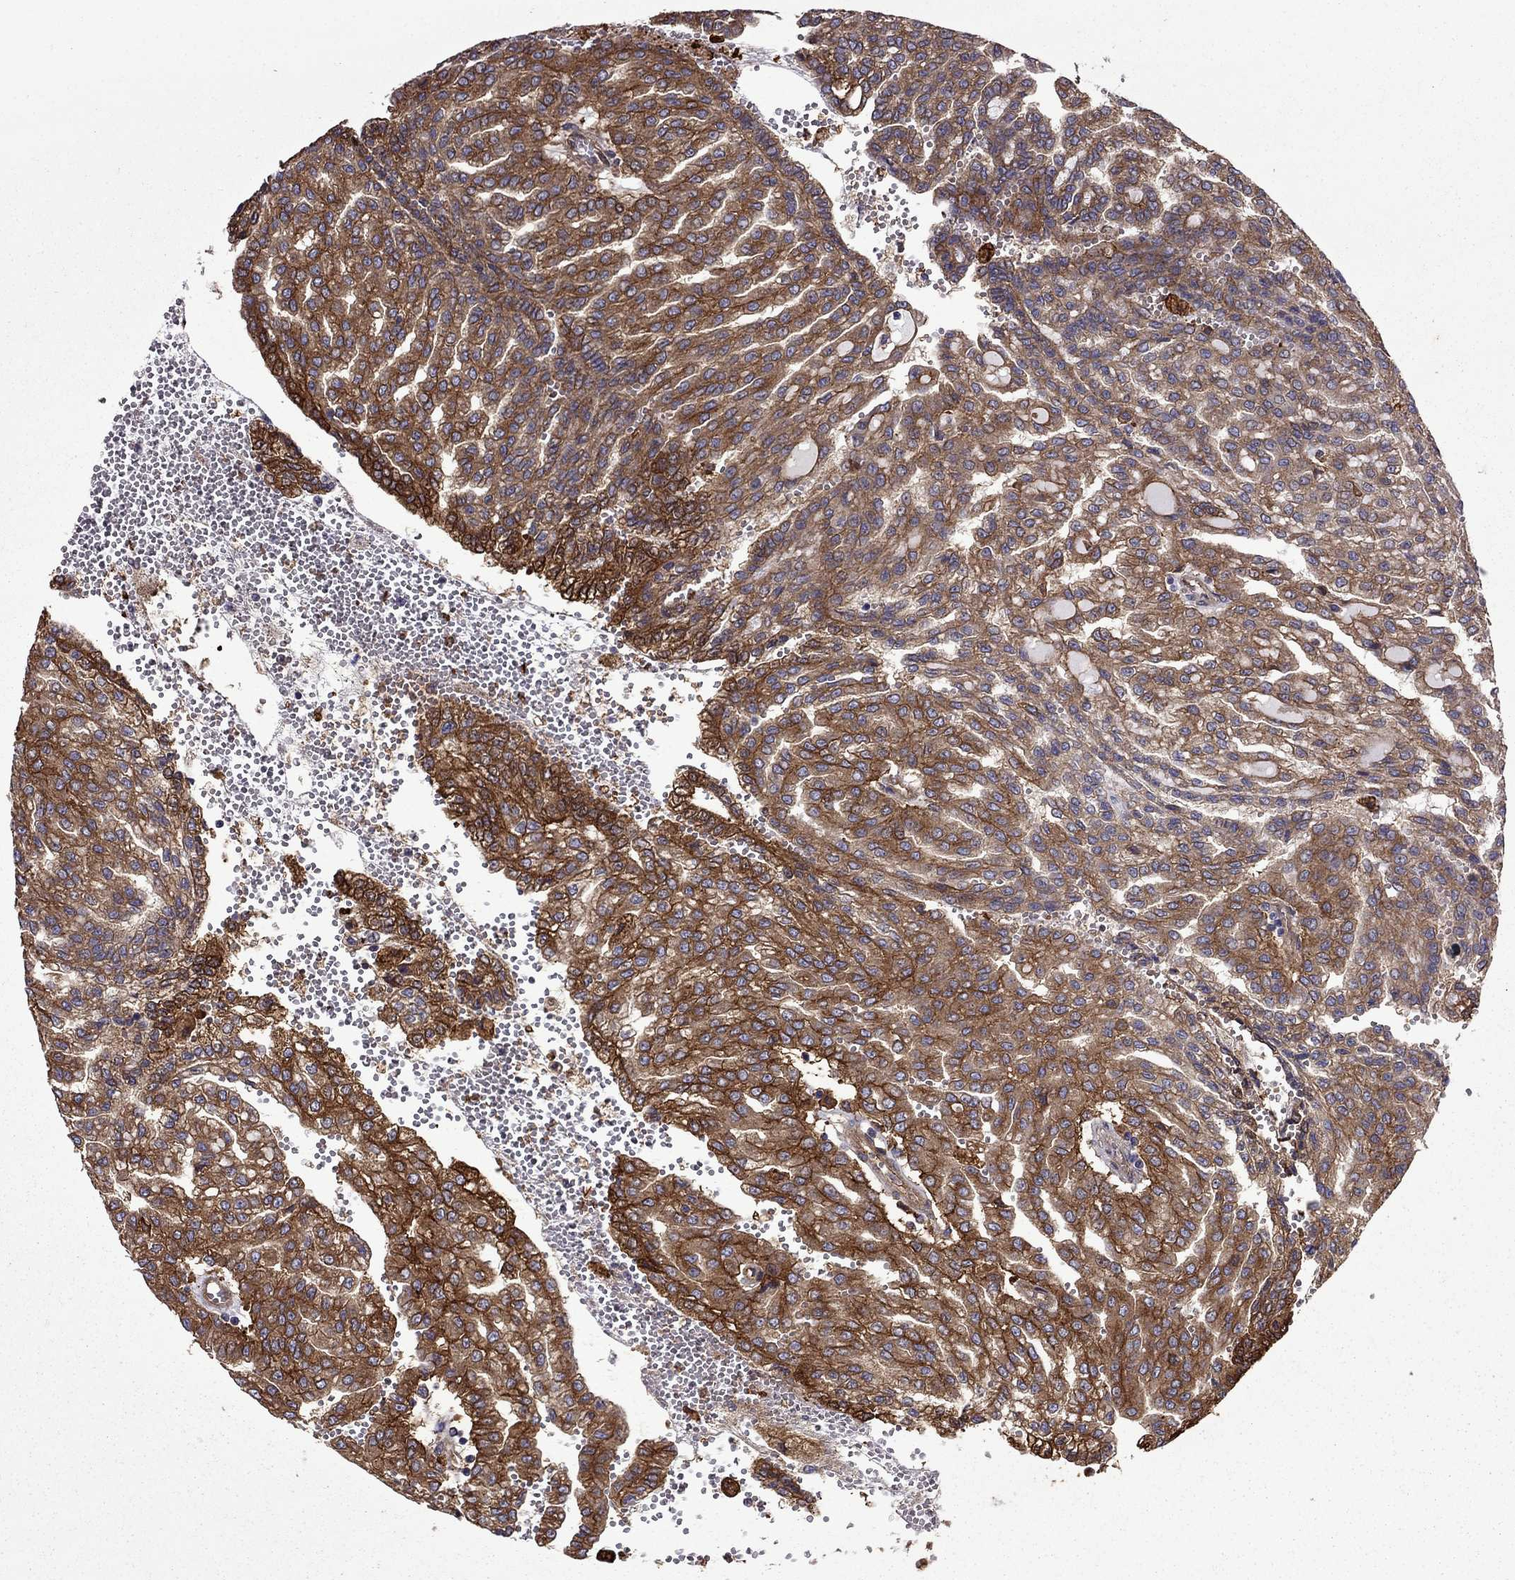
{"staining": {"intensity": "strong", "quantity": ">75%", "location": "cytoplasmic/membranous"}, "tissue": "renal cancer", "cell_type": "Tumor cells", "image_type": "cancer", "snomed": [{"axis": "morphology", "description": "Adenocarcinoma, NOS"}, {"axis": "topography", "description": "Kidney"}], "caption": "A high-resolution image shows IHC staining of adenocarcinoma (renal), which displays strong cytoplasmic/membranous staining in approximately >75% of tumor cells. (Stains: DAB in brown, nuclei in blue, Microscopy: brightfield microscopy at high magnification).", "gene": "ITGB1", "patient": {"sex": "male", "age": 63}}